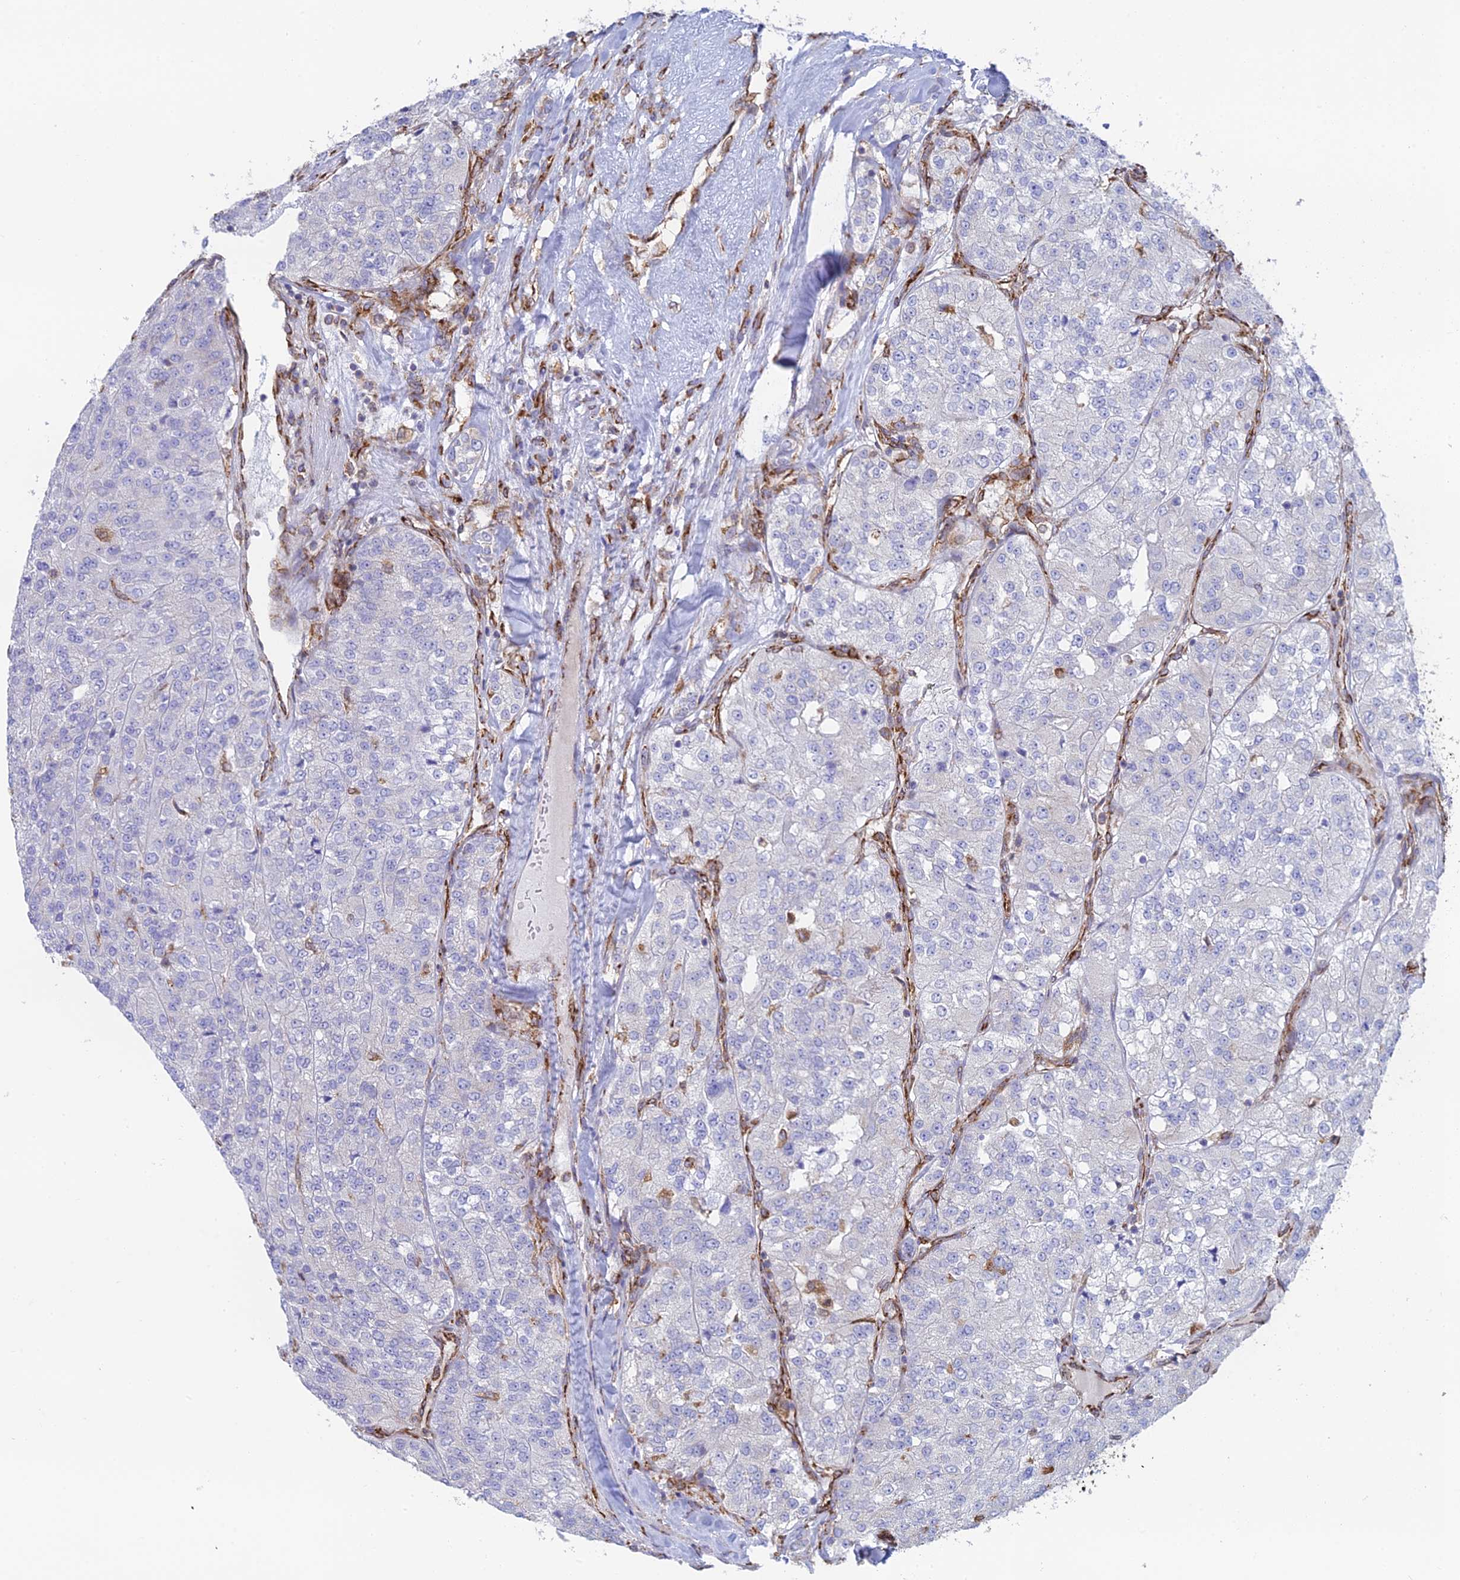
{"staining": {"intensity": "negative", "quantity": "none", "location": "none"}, "tissue": "renal cancer", "cell_type": "Tumor cells", "image_type": "cancer", "snomed": [{"axis": "morphology", "description": "Adenocarcinoma, NOS"}, {"axis": "topography", "description": "Kidney"}], "caption": "Immunohistochemical staining of renal cancer (adenocarcinoma) reveals no significant positivity in tumor cells.", "gene": "CCDC69", "patient": {"sex": "female", "age": 63}}